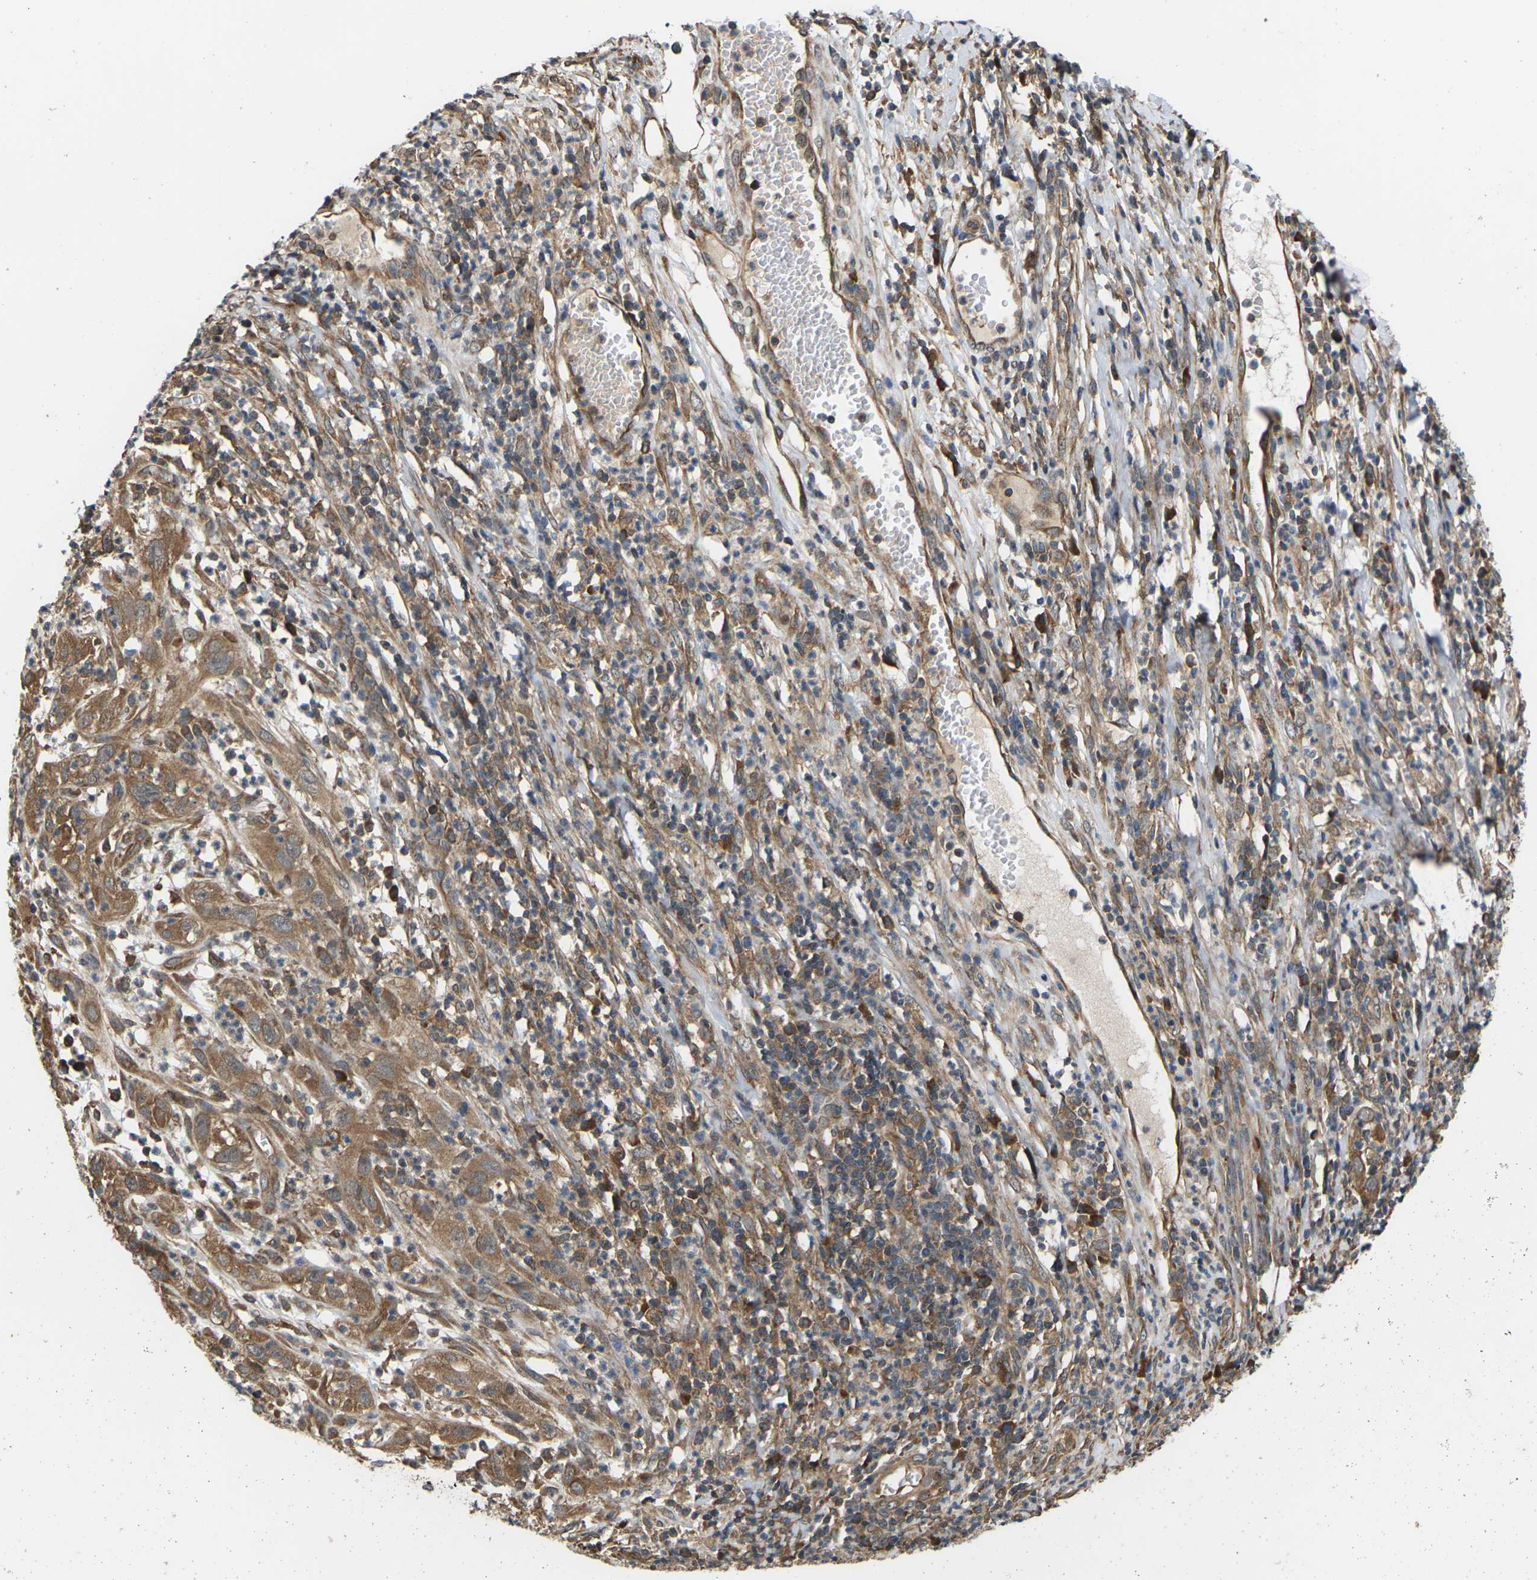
{"staining": {"intensity": "moderate", "quantity": ">75%", "location": "cytoplasmic/membranous"}, "tissue": "cervical cancer", "cell_type": "Tumor cells", "image_type": "cancer", "snomed": [{"axis": "morphology", "description": "Squamous cell carcinoma, NOS"}, {"axis": "topography", "description": "Cervix"}], "caption": "Tumor cells reveal moderate cytoplasmic/membranous staining in about >75% of cells in cervical squamous cell carcinoma.", "gene": "NRAS", "patient": {"sex": "female", "age": 32}}